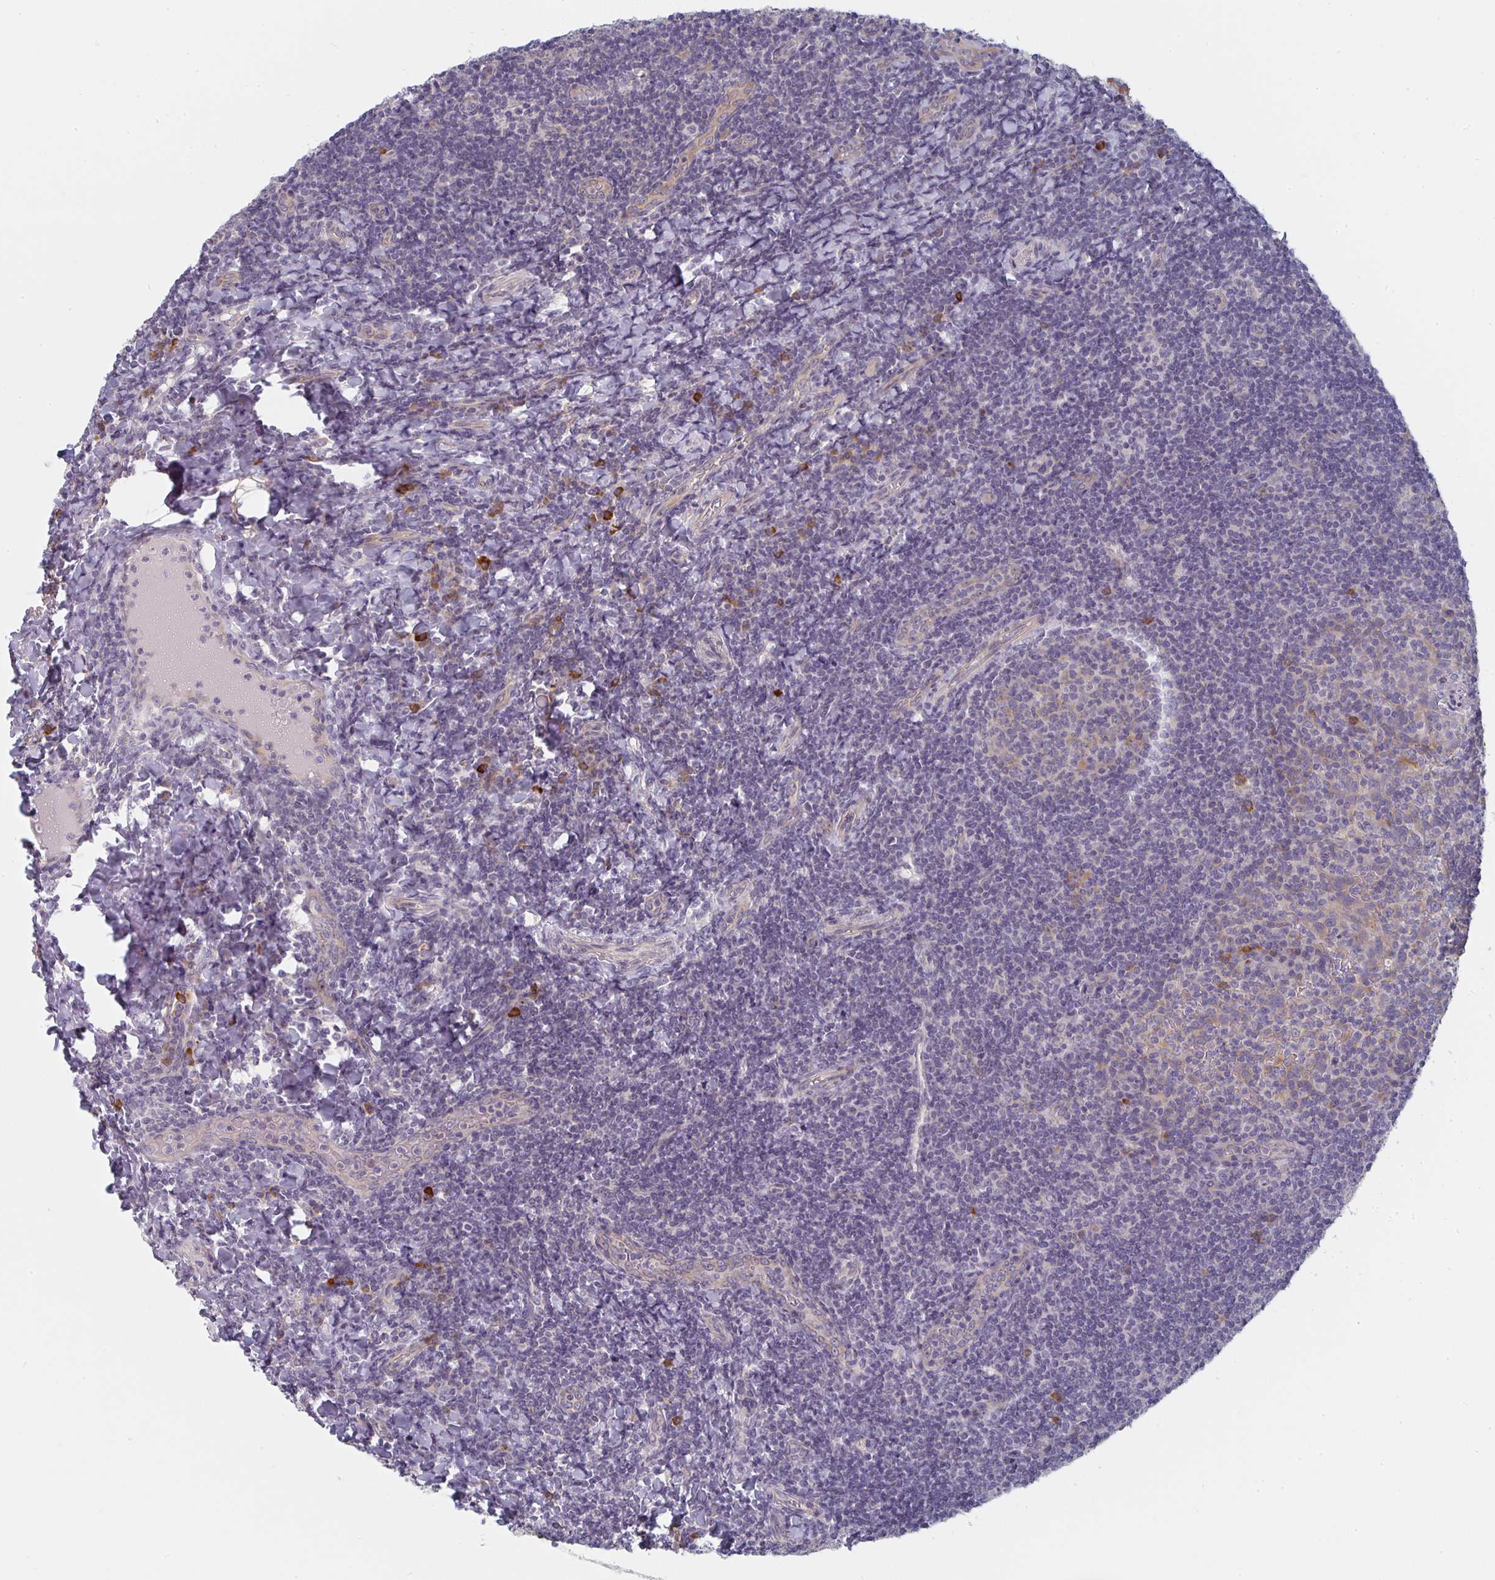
{"staining": {"intensity": "weak", "quantity": "25%-75%", "location": "cytoplasmic/membranous"}, "tissue": "tonsil", "cell_type": "Germinal center cells", "image_type": "normal", "snomed": [{"axis": "morphology", "description": "Normal tissue, NOS"}, {"axis": "topography", "description": "Tonsil"}], "caption": "Weak cytoplasmic/membranous protein positivity is appreciated in approximately 25%-75% of germinal center cells in tonsil.", "gene": "CTHRC1", "patient": {"sex": "female", "age": 10}}